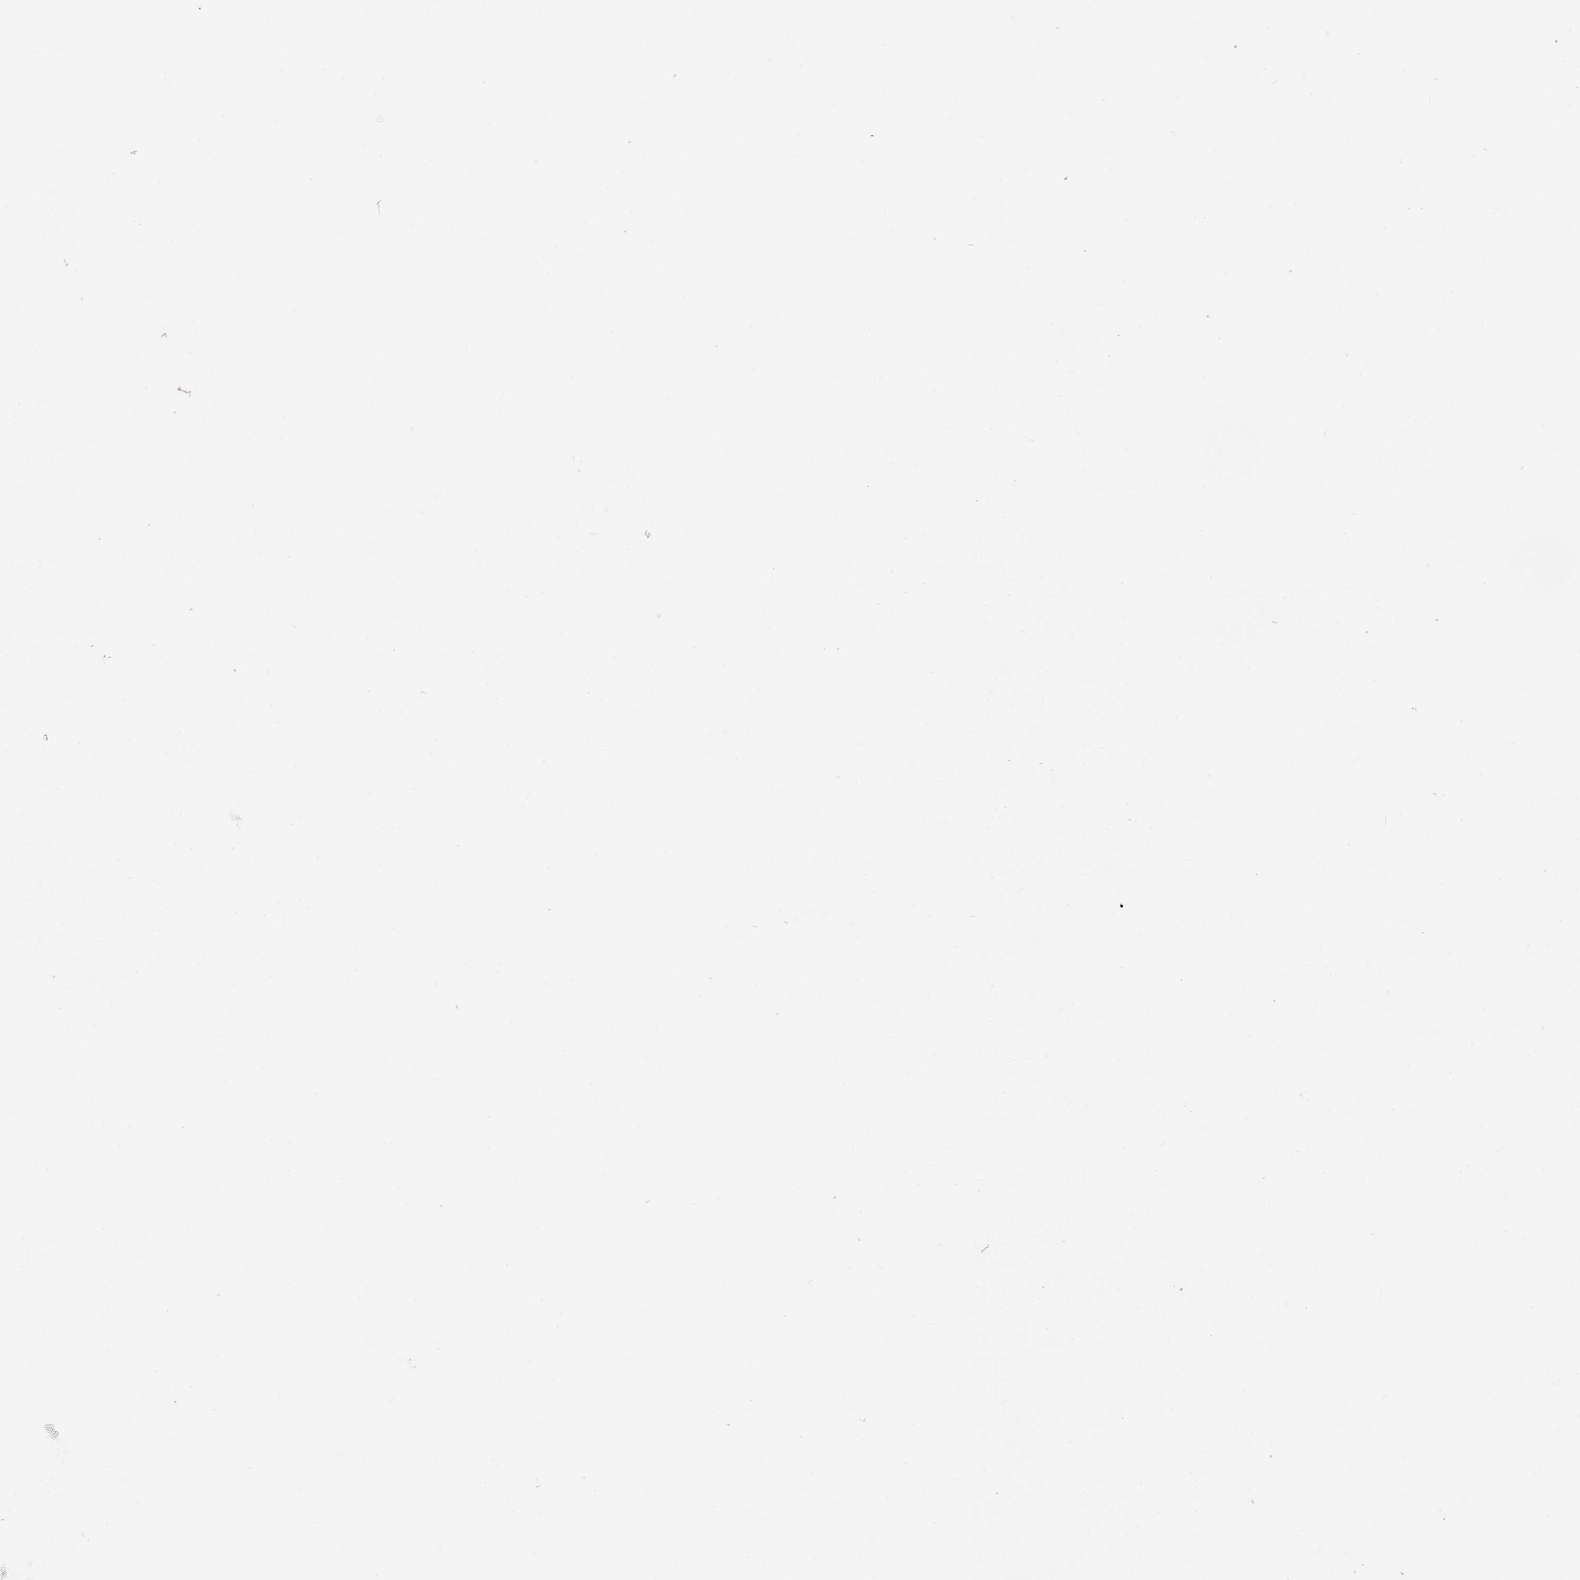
{"staining": {"intensity": "strong", "quantity": "<25%", "location": "cytoplasmic/membranous"}, "tissue": "parathyroid gland", "cell_type": "Glandular cells", "image_type": "normal", "snomed": [{"axis": "morphology", "description": "Normal tissue, NOS"}, {"axis": "topography", "description": "Parathyroid gland"}], "caption": "About <25% of glandular cells in normal parathyroid gland reveal strong cytoplasmic/membranous protein expression as visualized by brown immunohistochemical staining.", "gene": "KANSL1L", "patient": {"sex": "female", "age": 56}}